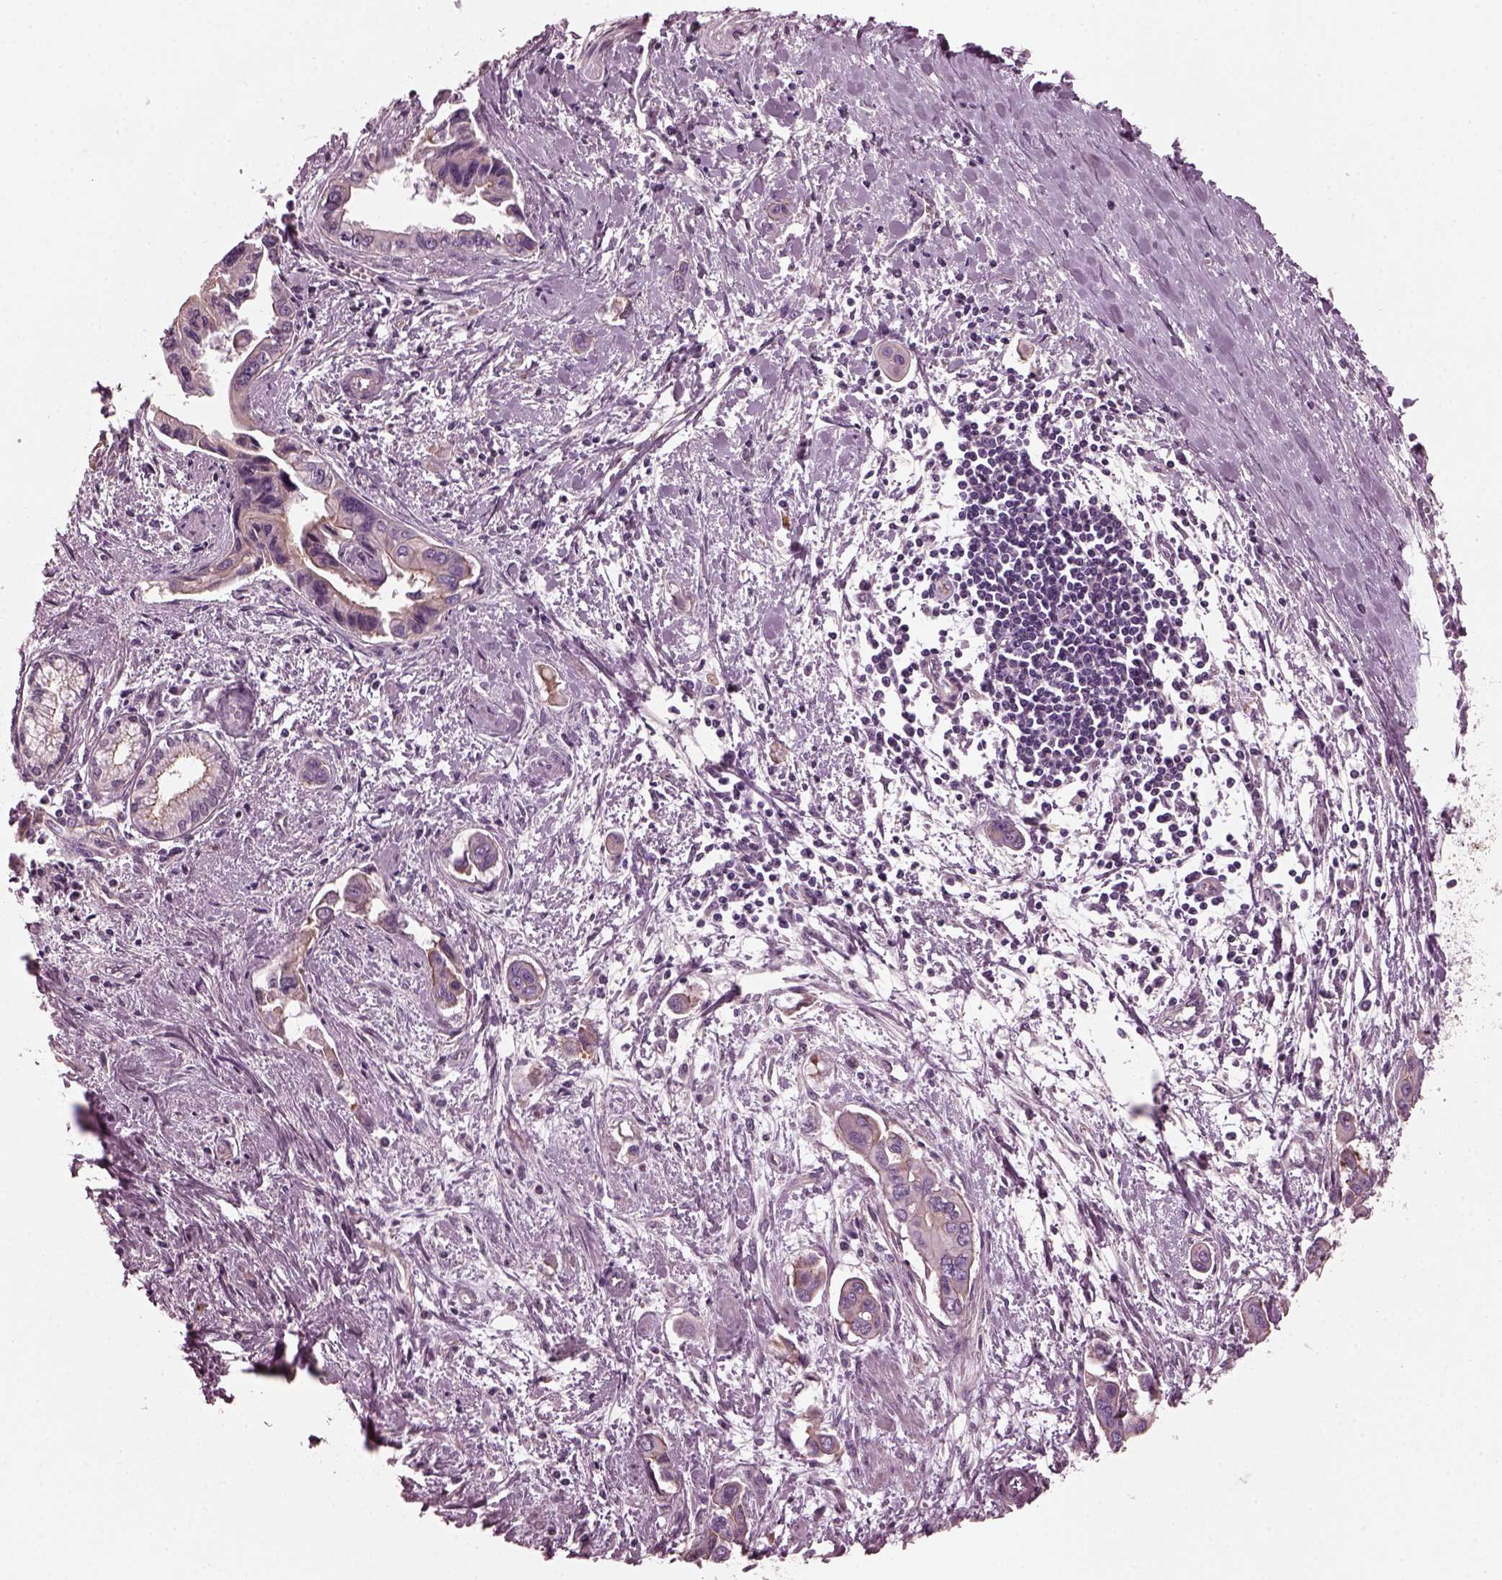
{"staining": {"intensity": "moderate", "quantity": "<25%", "location": "cytoplasmic/membranous"}, "tissue": "pancreatic cancer", "cell_type": "Tumor cells", "image_type": "cancer", "snomed": [{"axis": "morphology", "description": "Adenocarcinoma, NOS"}, {"axis": "topography", "description": "Pancreas"}], "caption": "High-magnification brightfield microscopy of pancreatic cancer (adenocarcinoma) stained with DAB (brown) and counterstained with hematoxylin (blue). tumor cells exhibit moderate cytoplasmic/membranous expression is seen in about<25% of cells.", "gene": "ODAD1", "patient": {"sex": "male", "age": 60}}